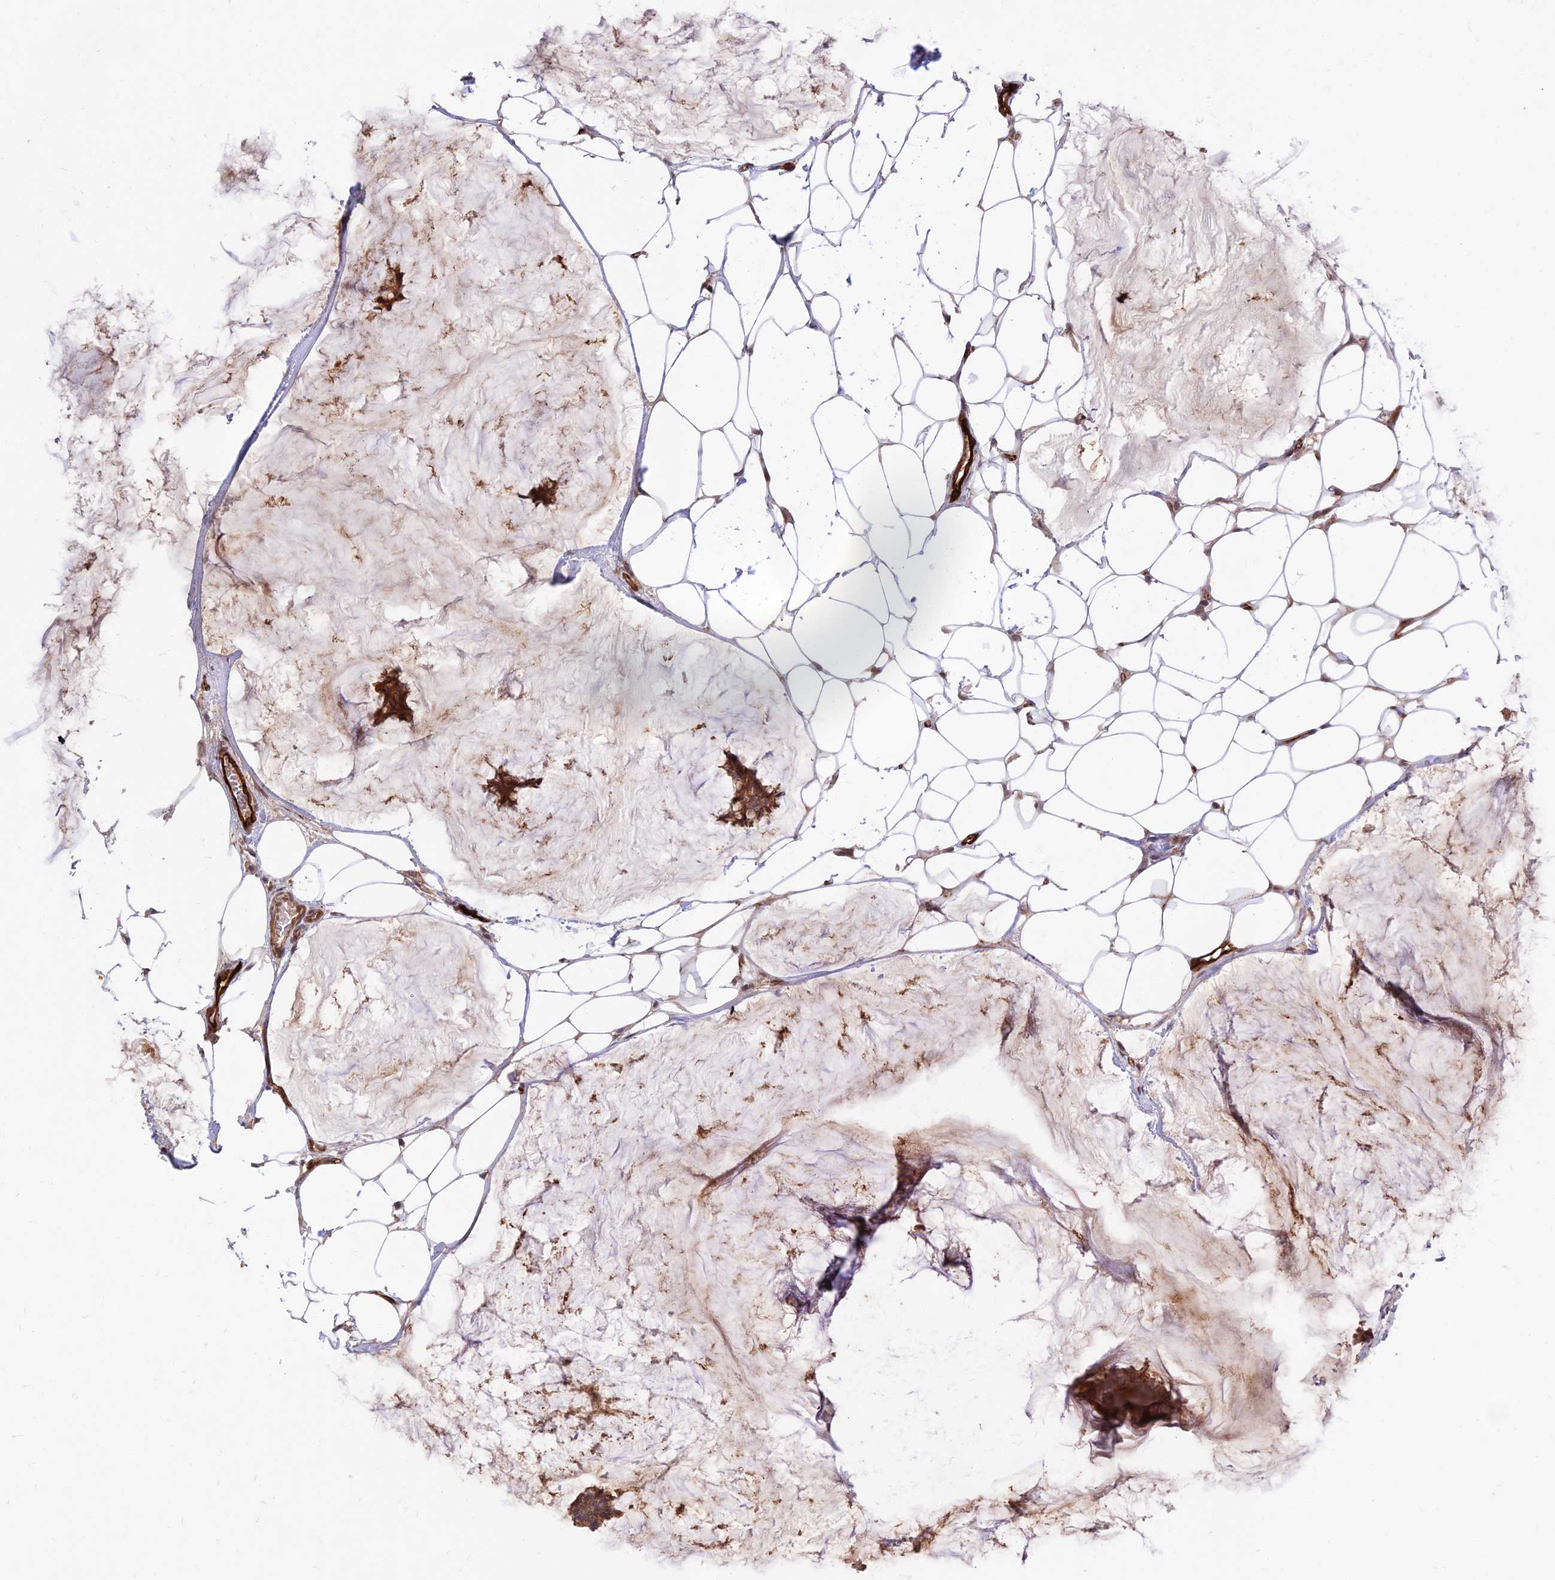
{"staining": {"intensity": "strong", "quantity": ">75%", "location": "cytoplasmic/membranous"}, "tissue": "breast cancer", "cell_type": "Tumor cells", "image_type": "cancer", "snomed": [{"axis": "morphology", "description": "Duct carcinoma"}, {"axis": "topography", "description": "Breast"}], "caption": "This photomicrograph shows breast cancer stained with IHC to label a protein in brown. The cytoplasmic/membranous of tumor cells show strong positivity for the protein. Nuclei are counter-stained blue.", "gene": "ZNF85", "patient": {"sex": "female", "age": 93}}